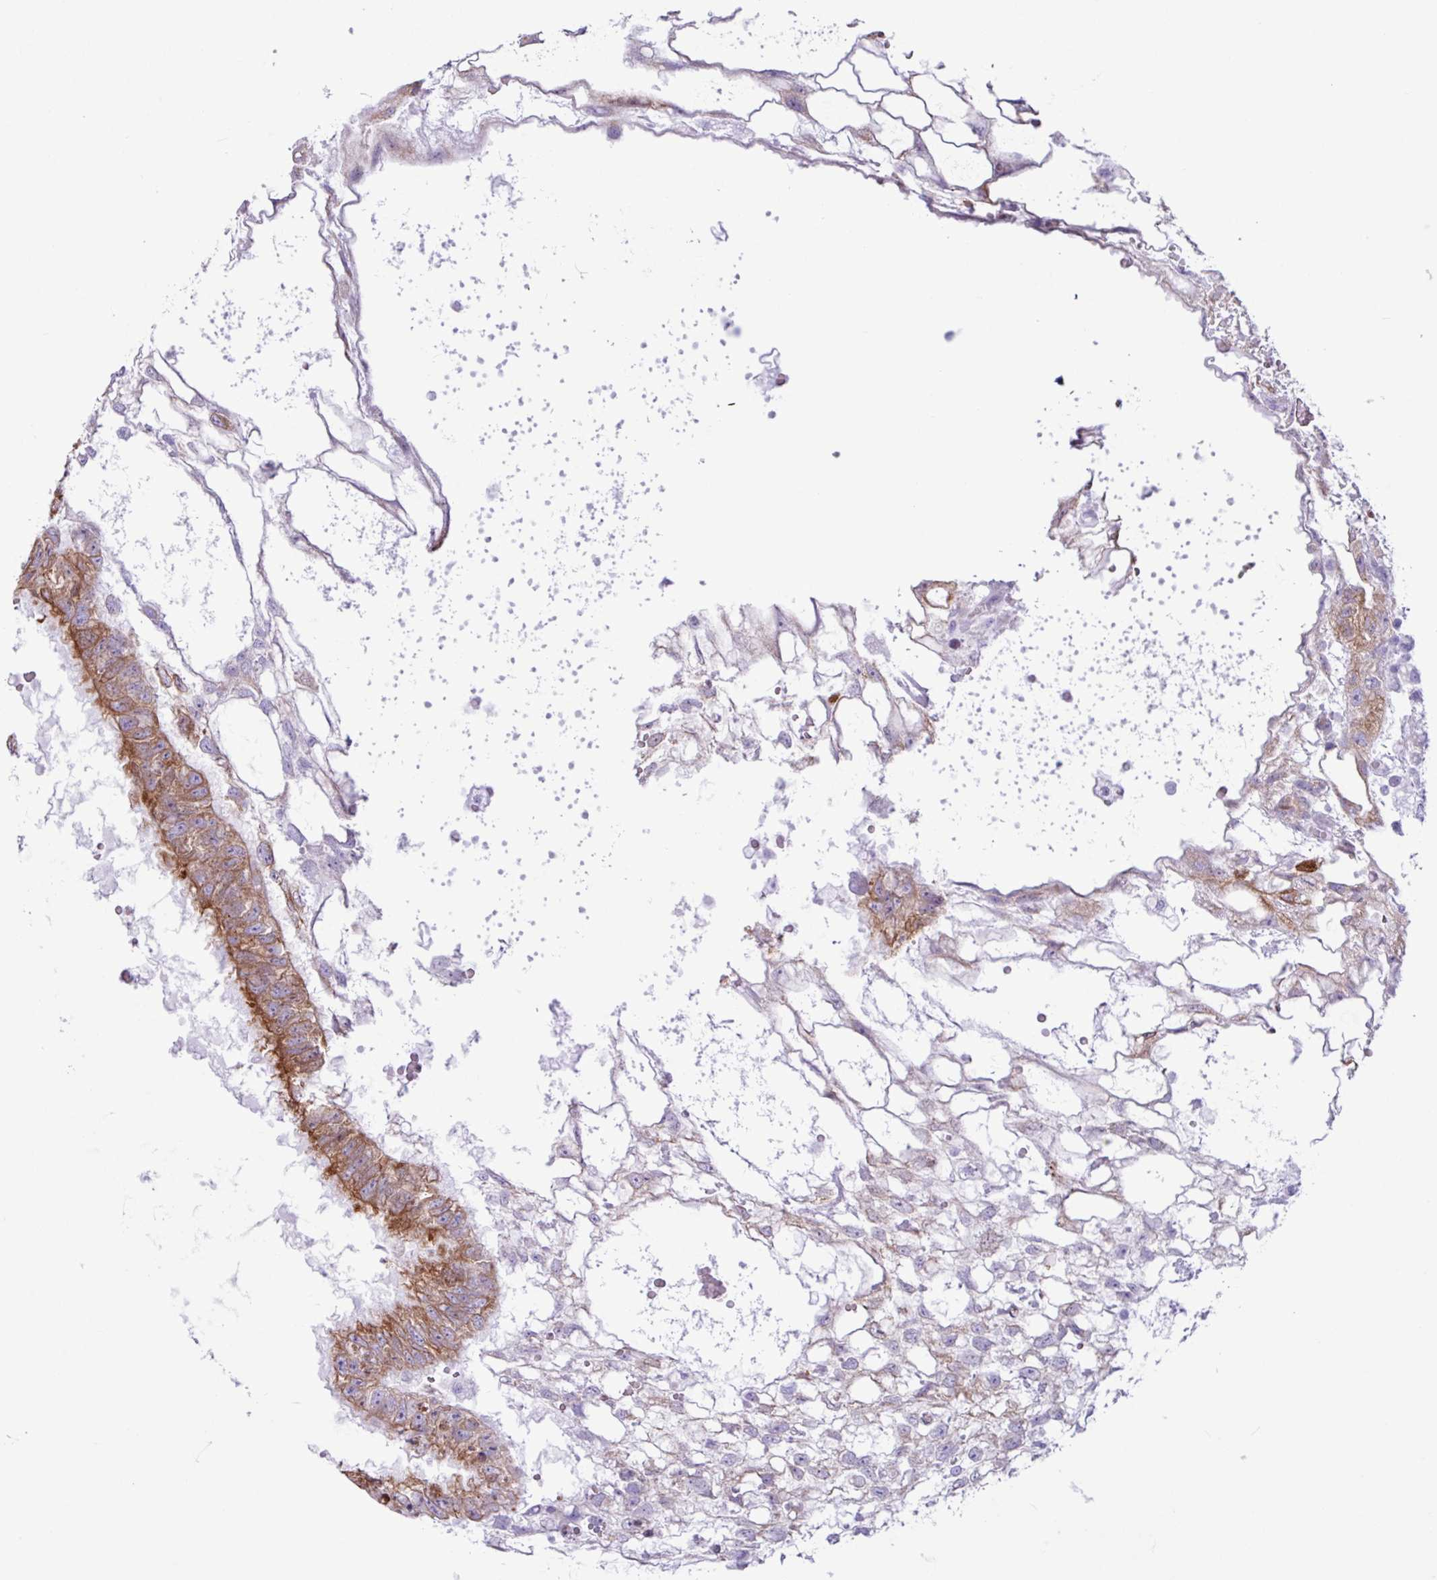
{"staining": {"intensity": "moderate", "quantity": "25%-75%", "location": "cytoplasmic/membranous"}, "tissue": "testis cancer", "cell_type": "Tumor cells", "image_type": "cancer", "snomed": [{"axis": "morphology", "description": "Normal tissue, NOS"}, {"axis": "morphology", "description": "Carcinoma, Embryonal, NOS"}, {"axis": "topography", "description": "Testis"}], "caption": "Protein staining of testis embryonal carcinoma tissue reveals moderate cytoplasmic/membranous expression in approximately 25%-75% of tumor cells.", "gene": "SLC38A1", "patient": {"sex": "male", "age": 32}}